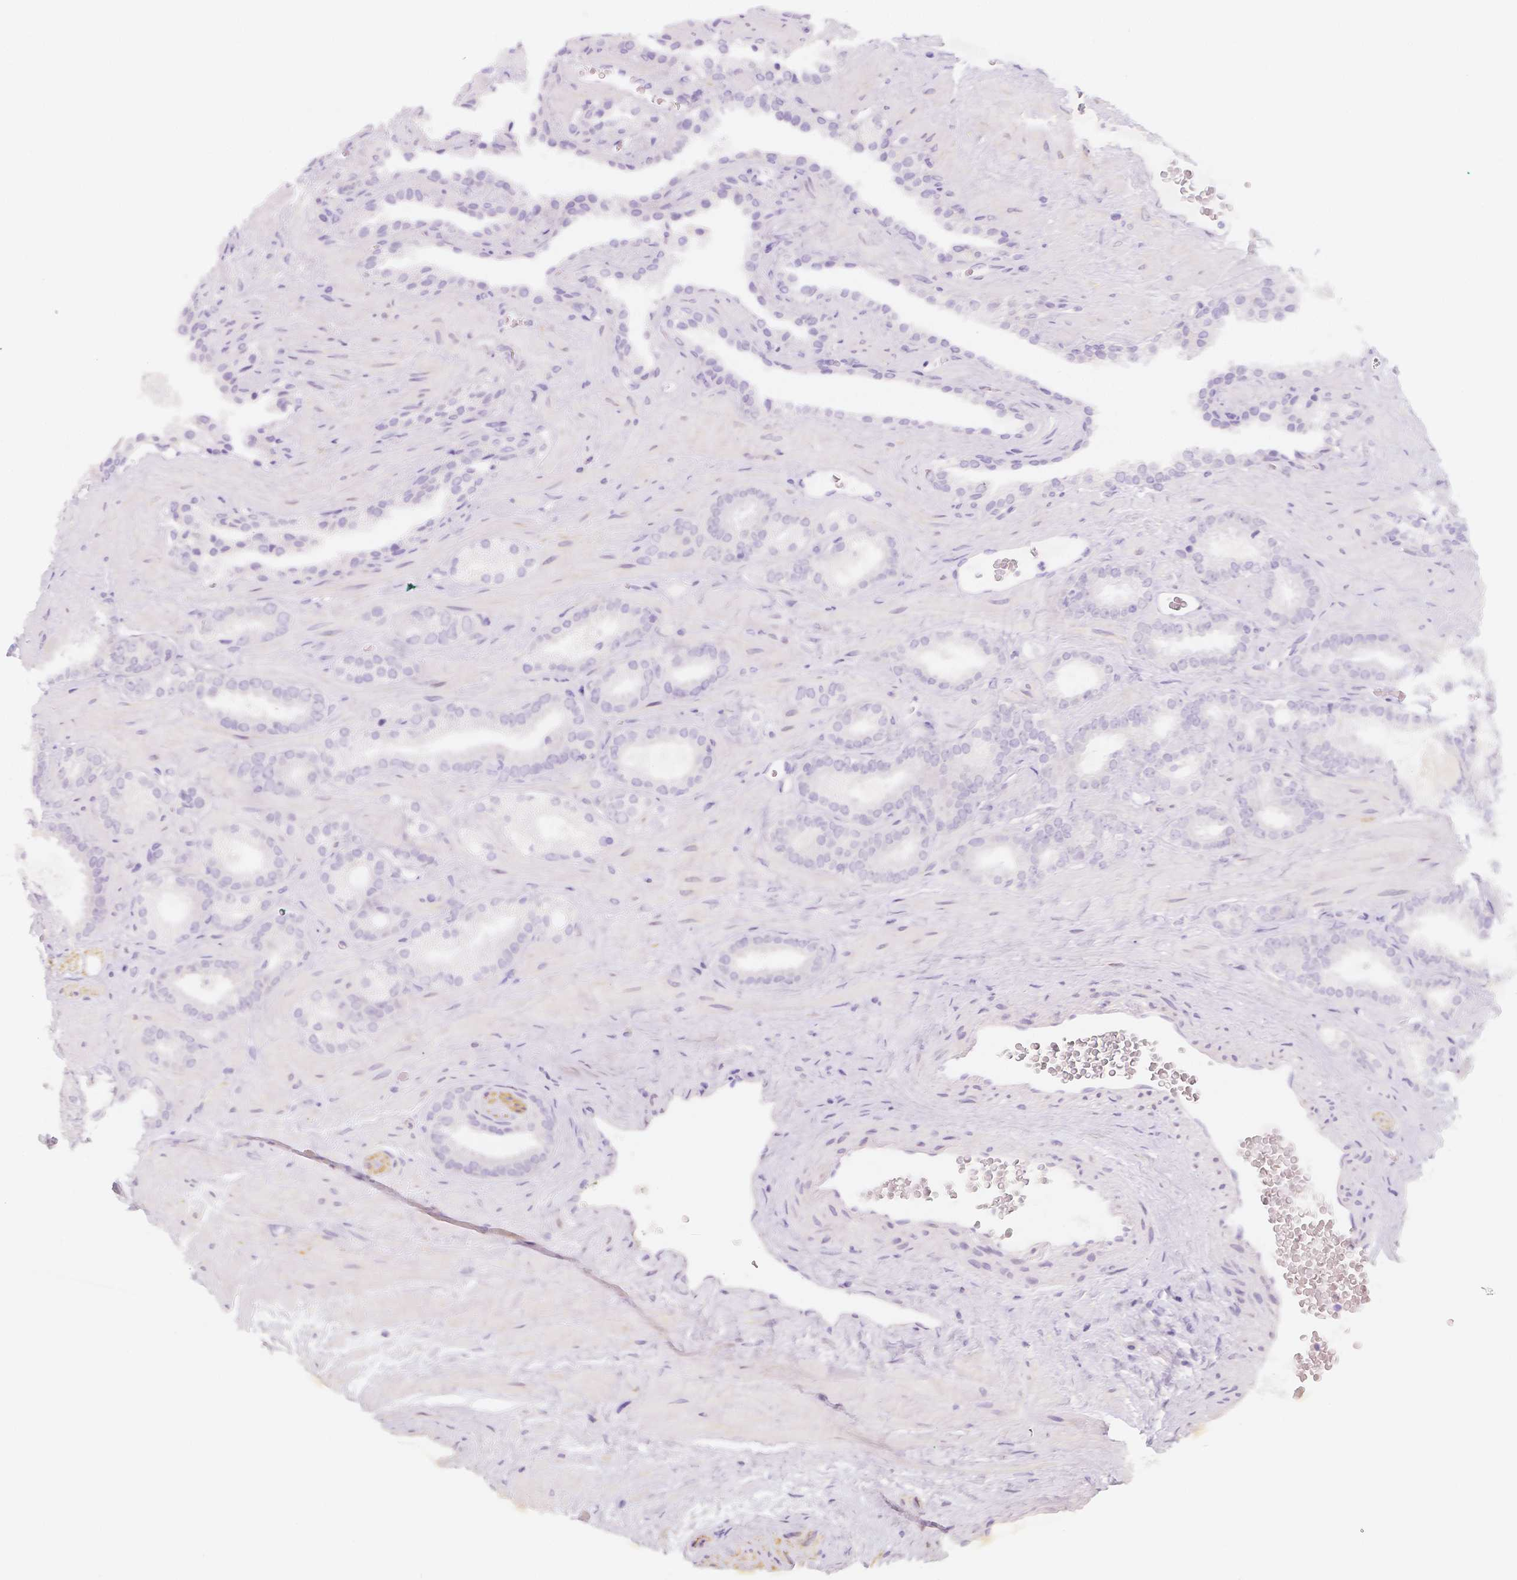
{"staining": {"intensity": "negative", "quantity": "none", "location": "none"}, "tissue": "prostate cancer", "cell_type": "Tumor cells", "image_type": "cancer", "snomed": [{"axis": "morphology", "description": "Adenocarcinoma, Low grade"}, {"axis": "topography", "description": "Prostate"}], "caption": "A photomicrograph of prostate cancer (adenocarcinoma (low-grade)) stained for a protein demonstrates no brown staining in tumor cells. (DAB immunohistochemistry (IHC) visualized using brightfield microscopy, high magnification).", "gene": "MAP1A", "patient": {"sex": "male", "age": 62}}